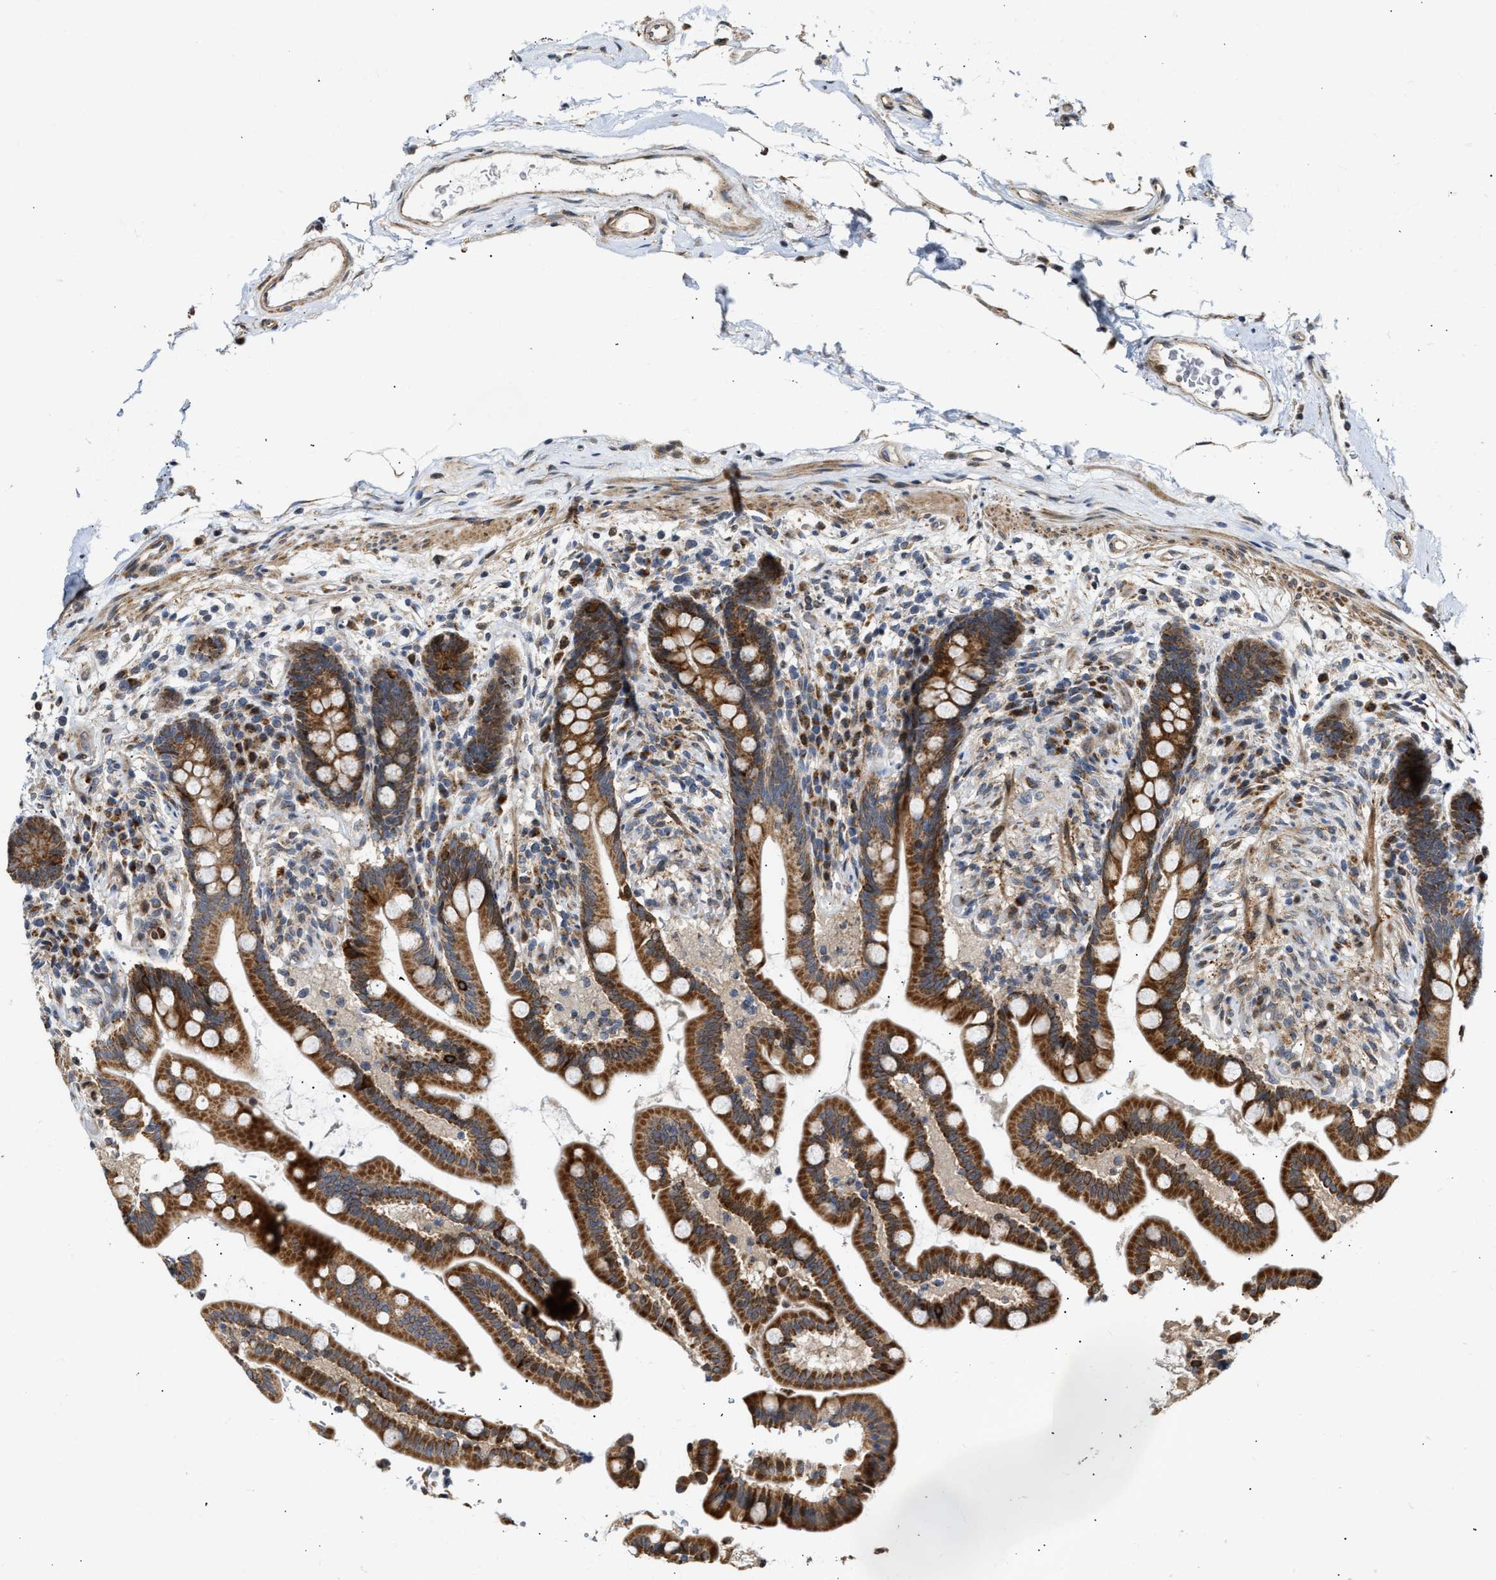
{"staining": {"intensity": "moderate", "quantity": ">75%", "location": "cytoplasmic/membranous"}, "tissue": "colon", "cell_type": "Endothelial cells", "image_type": "normal", "snomed": [{"axis": "morphology", "description": "Normal tissue, NOS"}, {"axis": "topography", "description": "Colon"}], "caption": "Brown immunohistochemical staining in unremarkable human colon demonstrates moderate cytoplasmic/membranous staining in about >75% of endothelial cells.", "gene": "DEPTOR", "patient": {"sex": "male", "age": 73}}